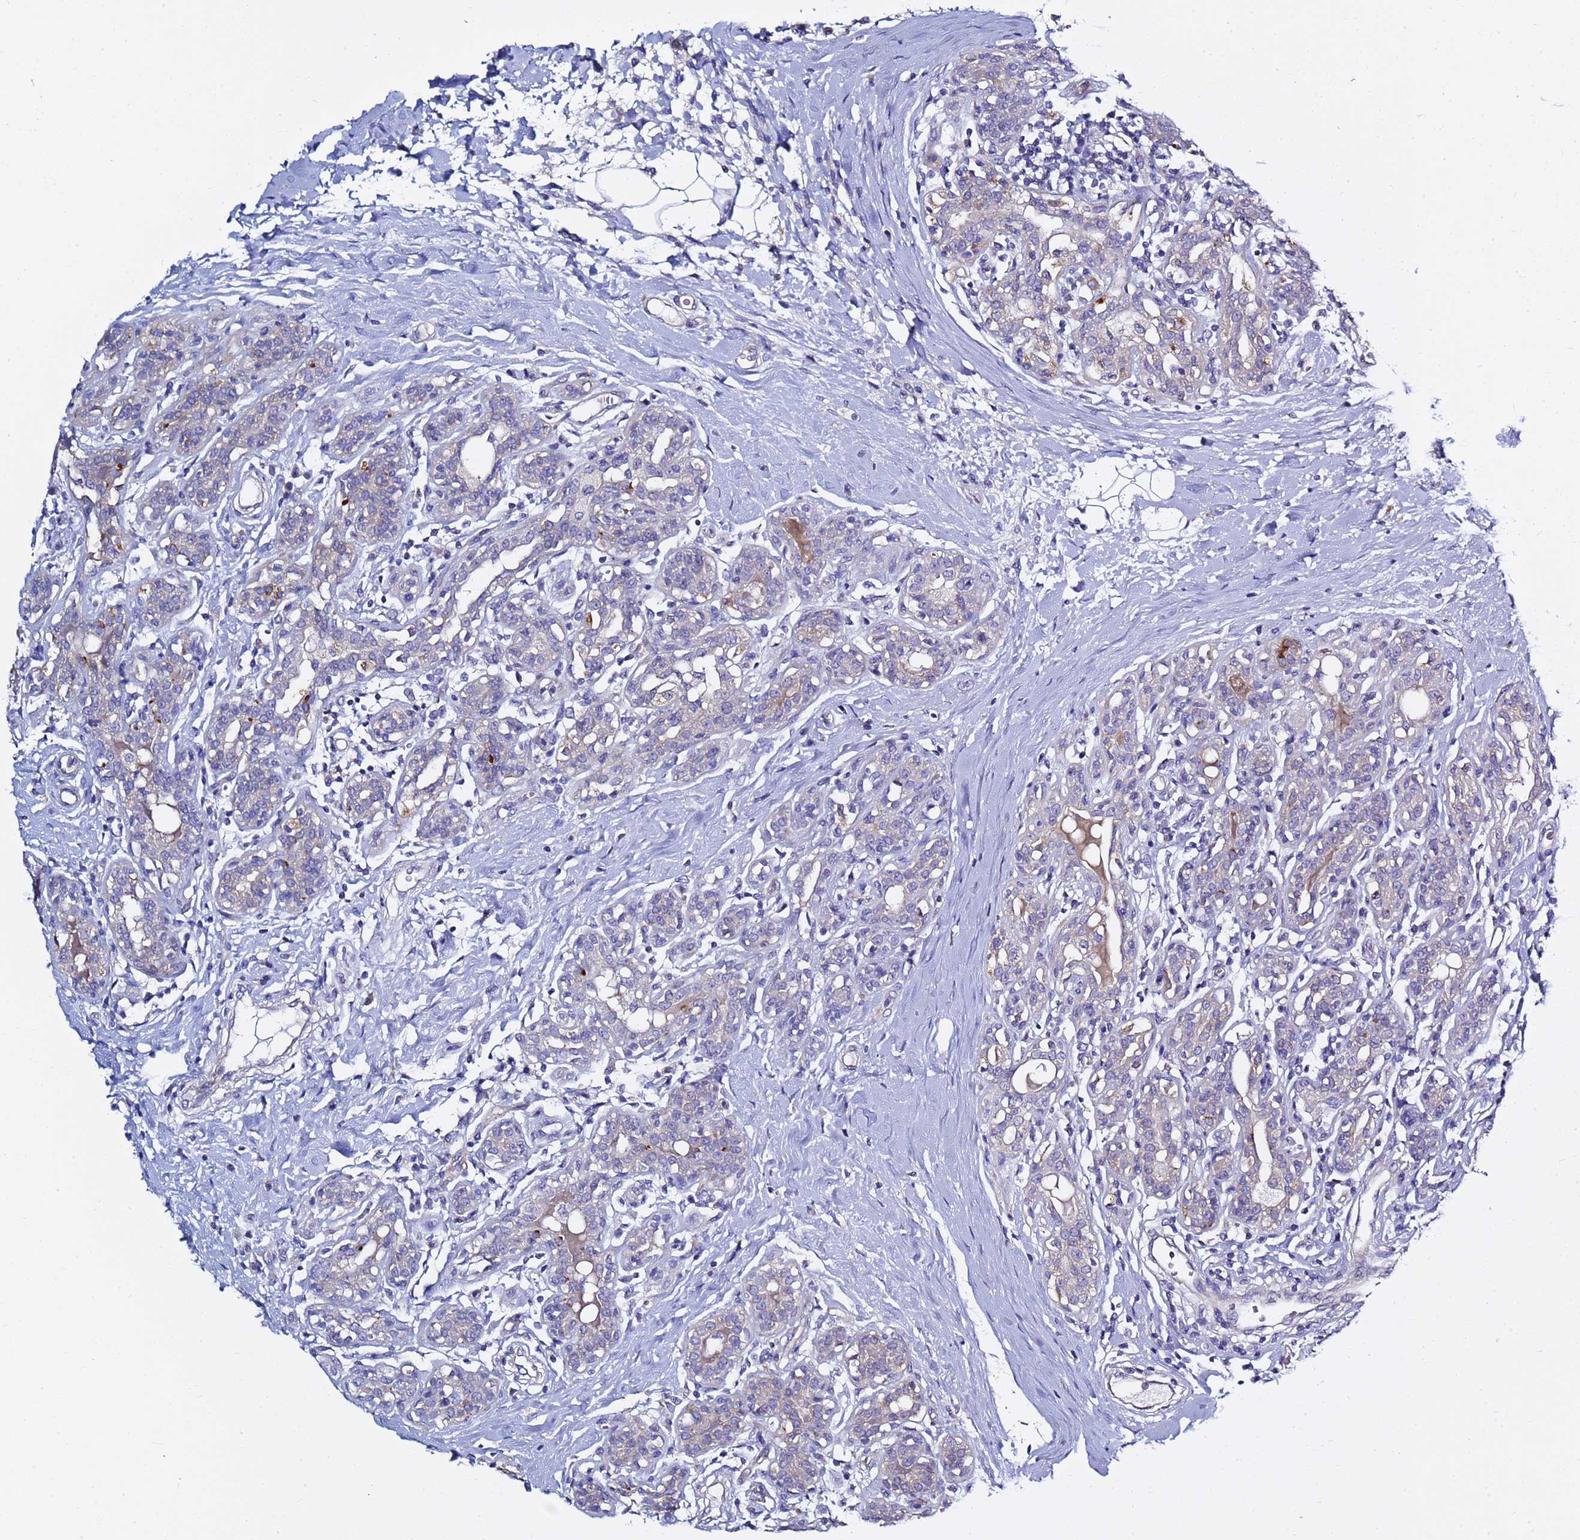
{"staining": {"intensity": "weak", "quantity": "25%-75%", "location": "cytoplasmic/membranous"}, "tissue": "breast cancer", "cell_type": "Tumor cells", "image_type": "cancer", "snomed": [{"axis": "morphology", "description": "Duct carcinoma"}, {"axis": "topography", "description": "Breast"}], "caption": "Breast cancer stained for a protein (brown) exhibits weak cytoplasmic/membranous positive expression in approximately 25%-75% of tumor cells.", "gene": "NAT2", "patient": {"sex": "female", "age": 40}}